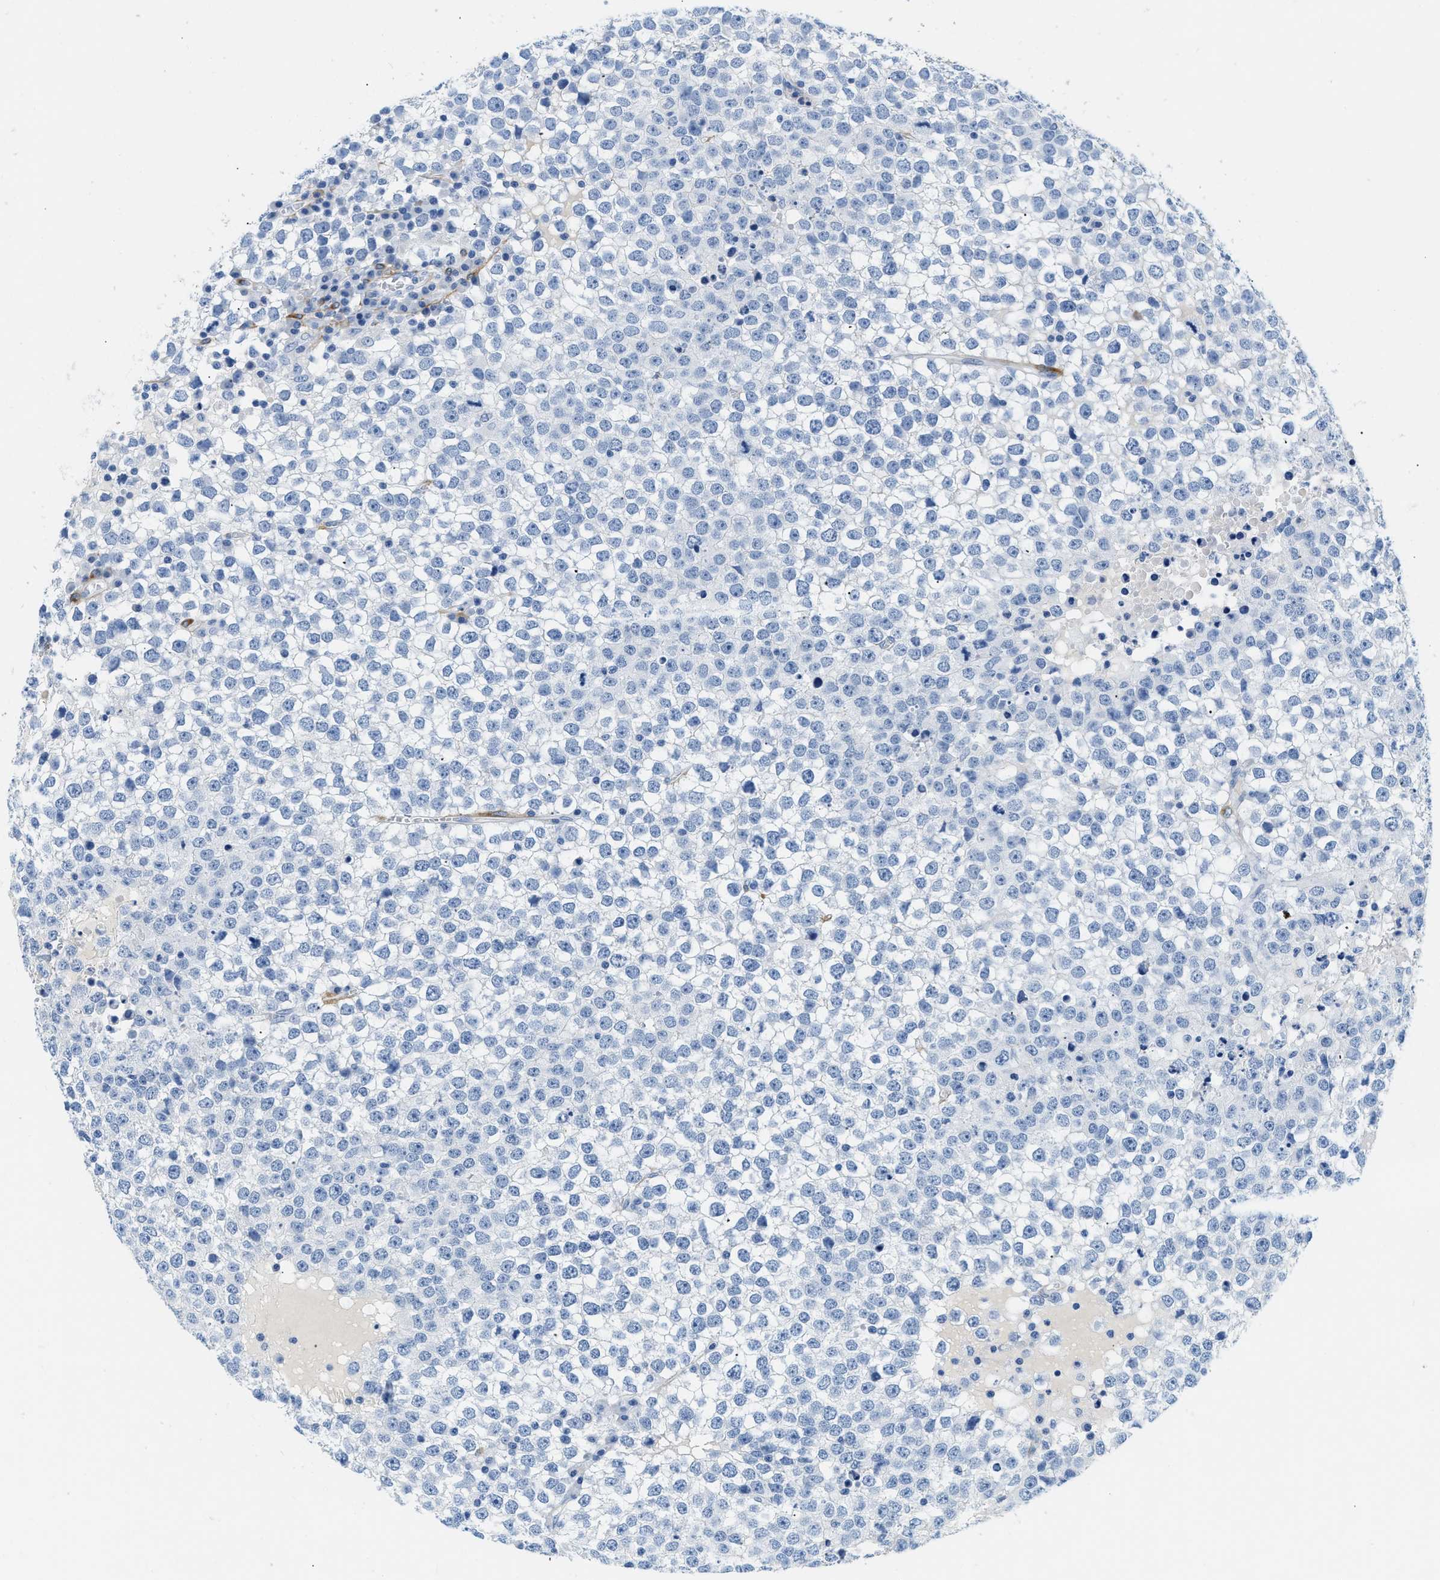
{"staining": {"intensity": "negative", "quantity": "none", "location": "none"}, "tissue": "testis cancer", "cell_type": "Tumor cells", "image_type": "cancer", "snomed": [{"axis": "morphology", "description": "Seminoma, NOS"}, {"axis": "topography", "description": "Testis"}], "caption": "DAB immunohistochemical staining of testis seminoma demonstrates no significant positivity in tumor cells. The staining was performed using DAB to visualize the protein expression in brown, while the nuclei were stained in blue with hematoxylin (Magnification: 20x).", "gene": "PDGFRB", "patient": {"sex": "male", "age": 65}}